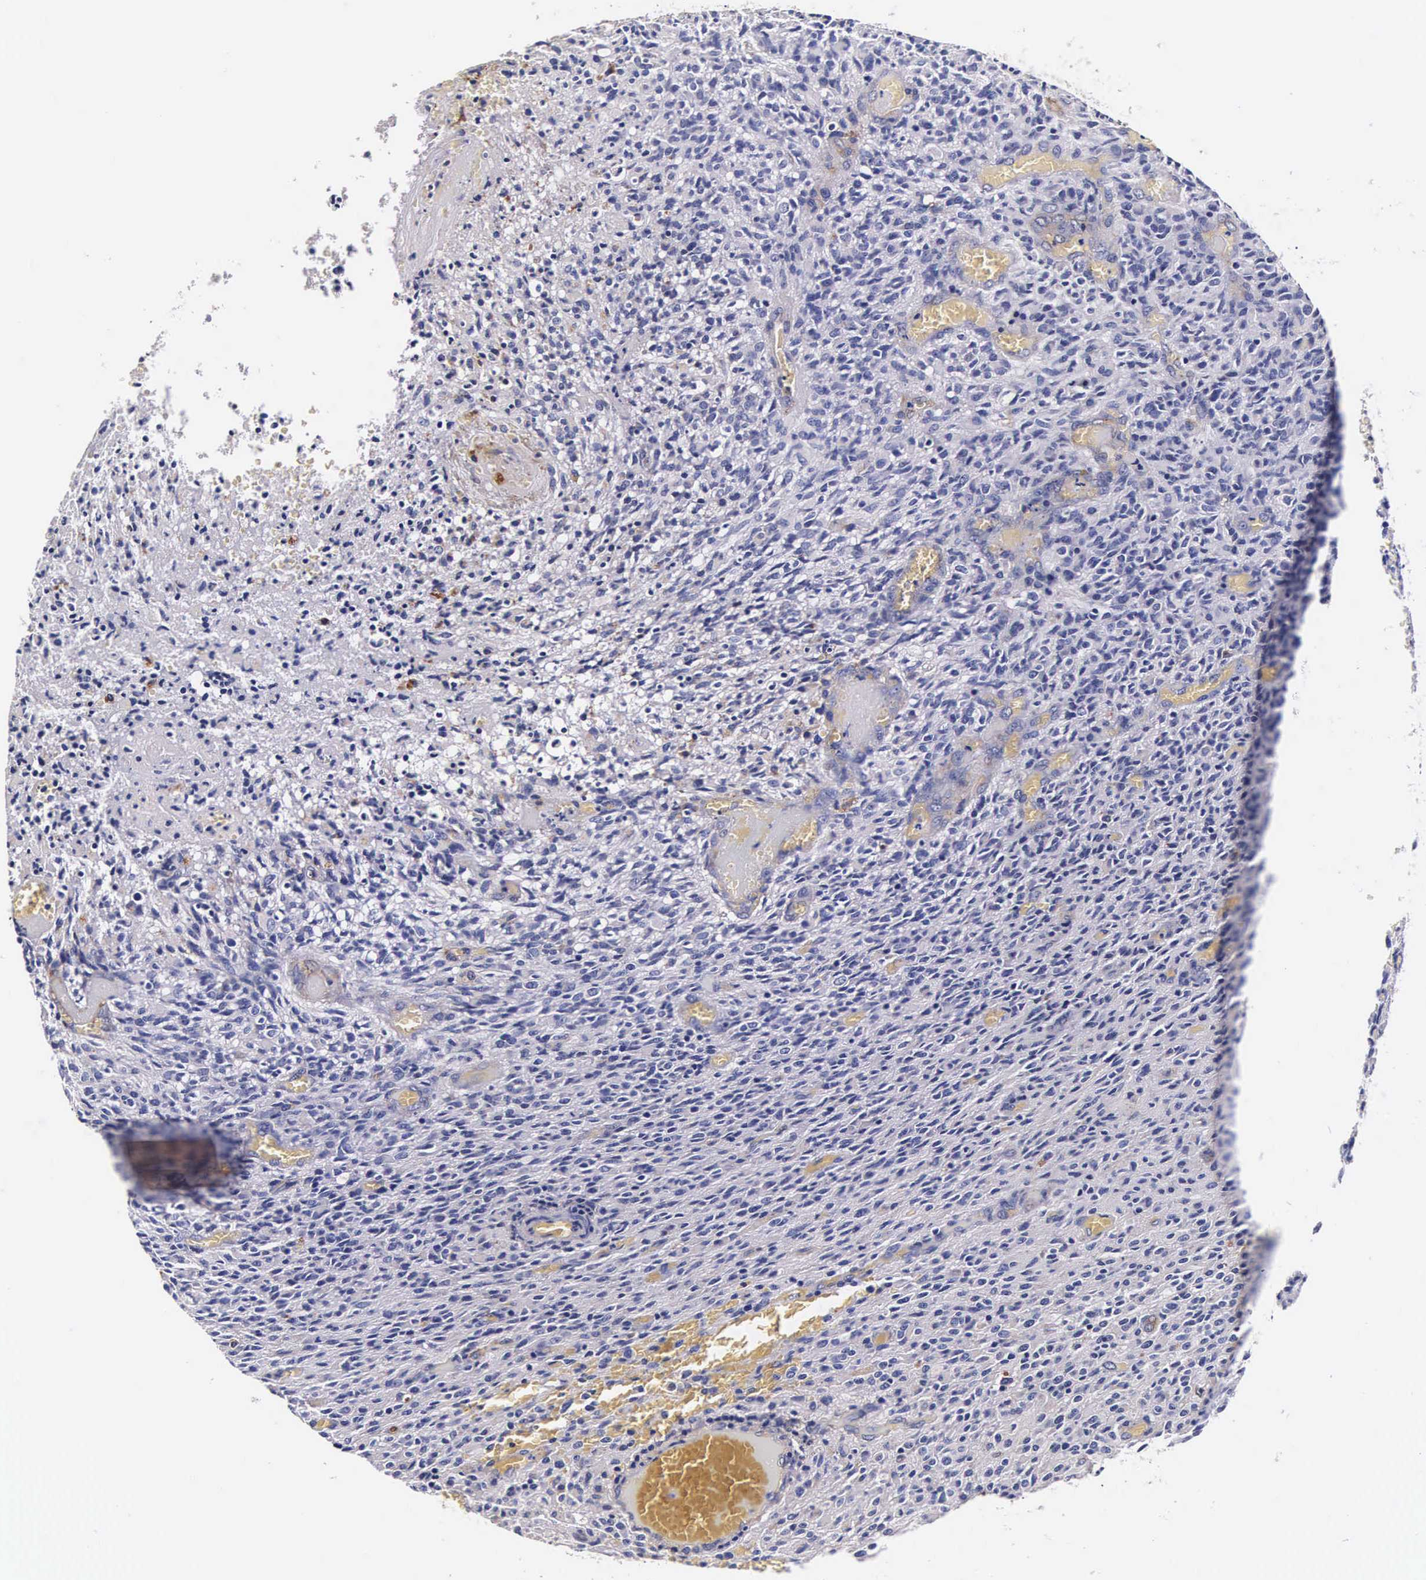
{"staining": {"intensity": "negative", "quantity": "none", "location": "none"}, "tissue": "glioma", "cell_type": "Tumor cells", "image_type": "cancer", "snomed": [{"axis": "morphology", "description": "Glioma, malignant, High grade"}, {"axis": "topography", "description": "Brain"}], "caption": "IHC micrograph of malignant glioma (high-grade) stained for a protein (brown), which displays no expression in tumor cells.", "gene": "CTSB", "patient": {"sex": "male", "age": 56}}